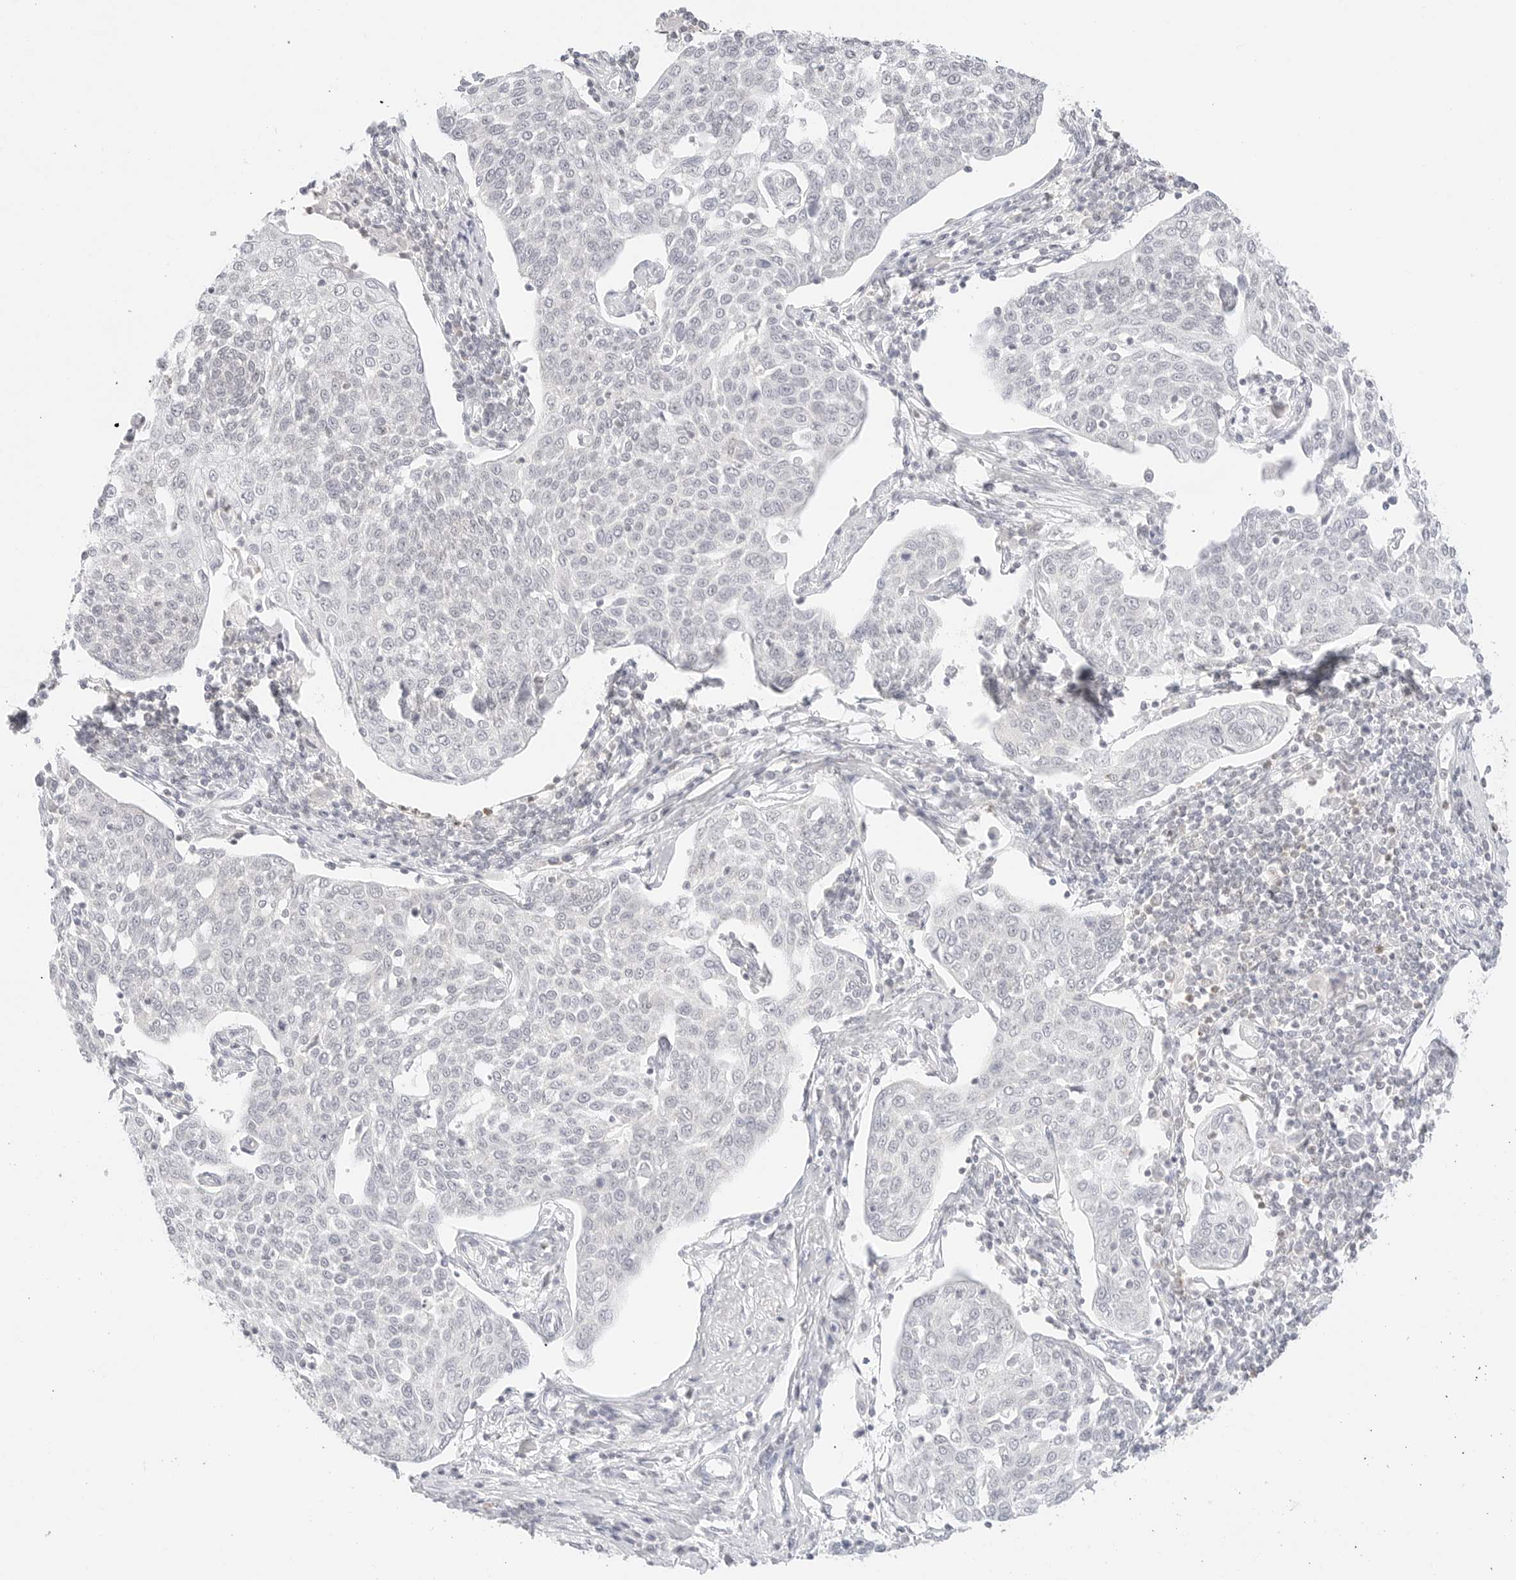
{"staining": {"intensity": "negative", "quantity": "none", "location": "none"}, "tissue": "cervical cancer", "cell_type": "Tumor cells", "image_type": "cancer", "snomed": [{"axis": "morphology", "description": "Squamous cell carcinoma, NOS"}, {"axis": "topography", "description": "Cervix"}], "caption": "Immunohistochemistry (IHC) of human cervical cancer (squamous cell carcinoma) displays no expression in tumor cells.", "gene": "GNAS", "patient": {"sex": "female", "age": 34}}